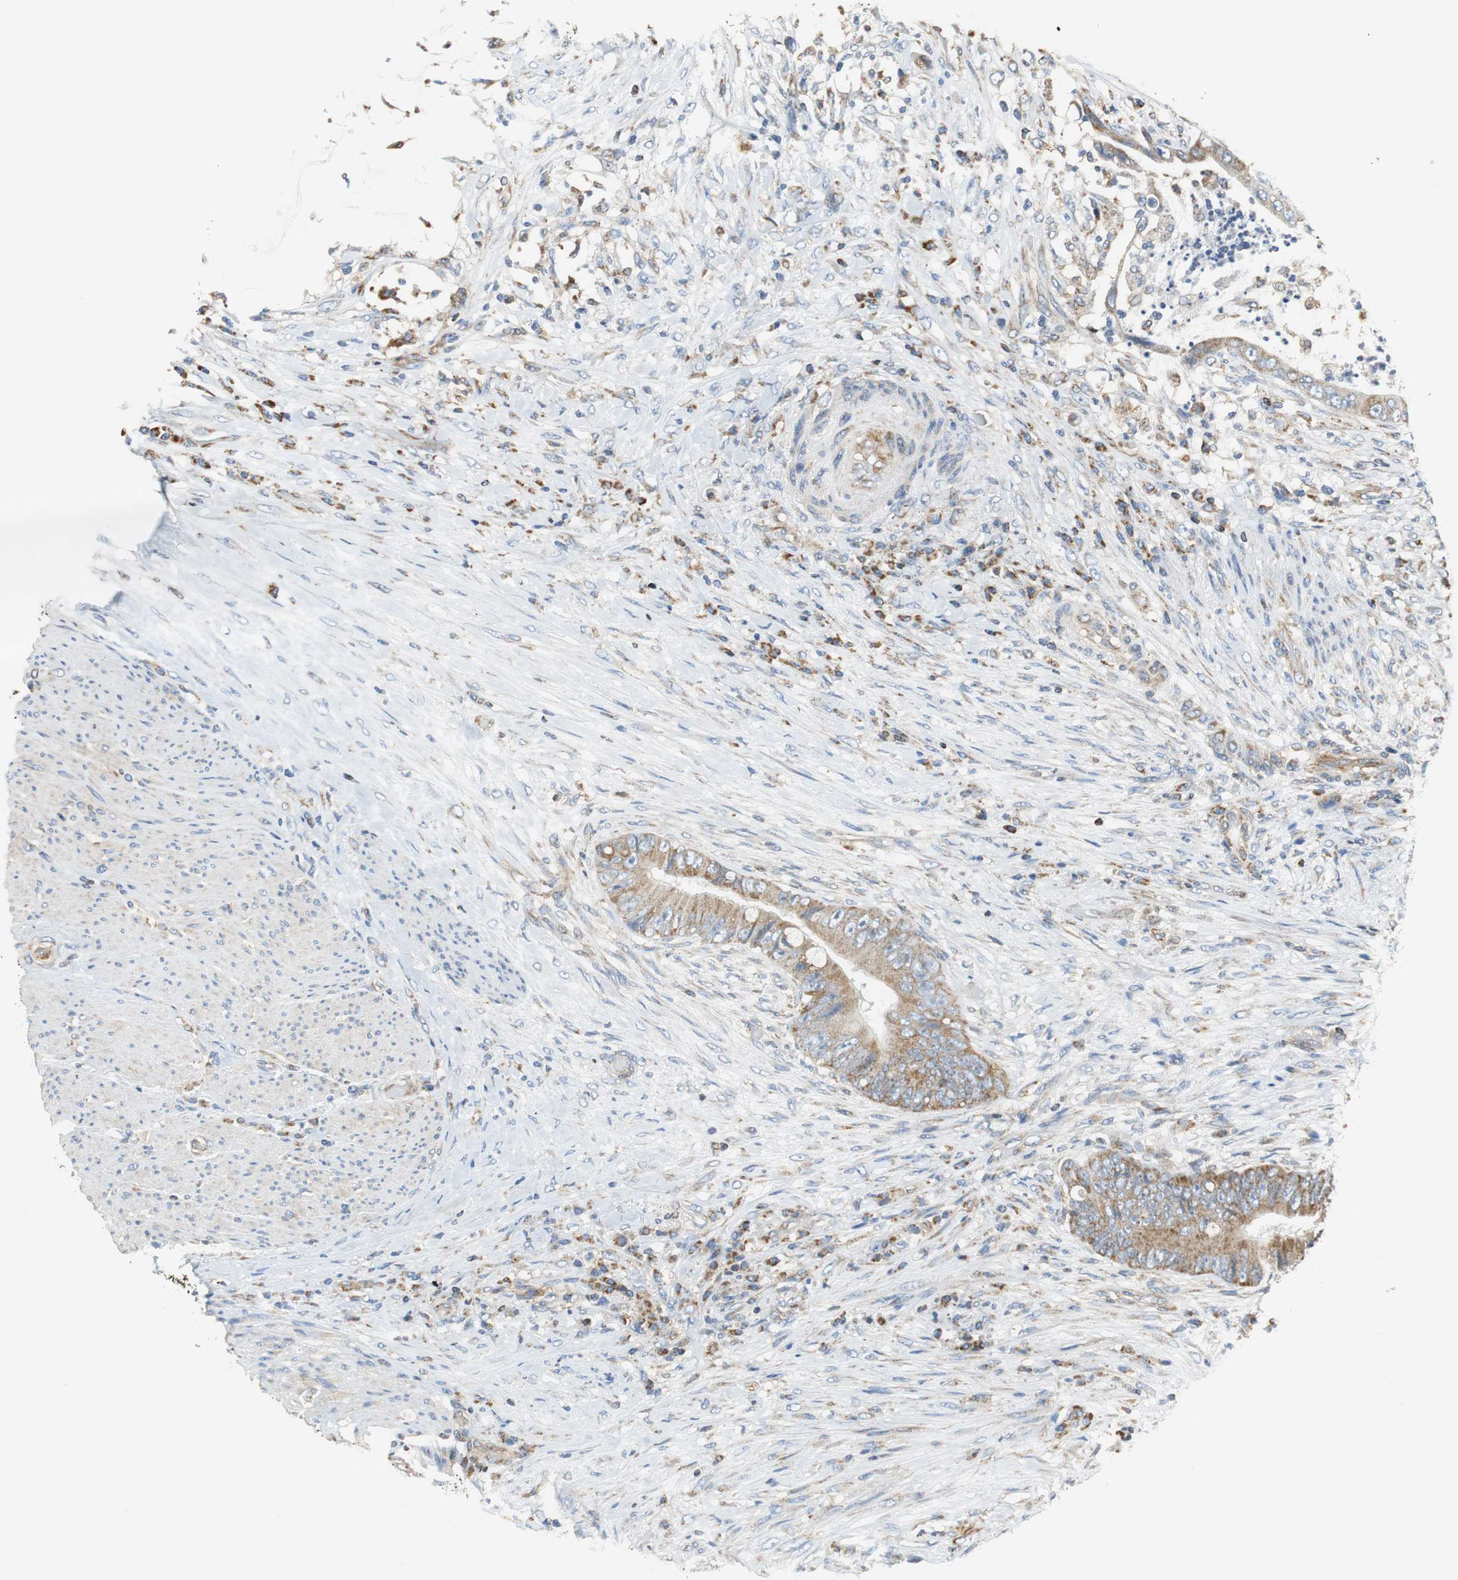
{"staining": {"intensity": "moderate", "quantity": ">75%", "location": "cytoplasmic/membranous"}, "tissue": "colorectal cancer", "cell_type": "Tumor cells", "image_type": "cancer", "snomed": [{"axis": "morphology", "description": "Adenocarcinoma, NOS"}, {"axis": "topography", "description": "Rectum"}], "caption": "High-power microscopy captured an immunohistochemistry histopathology image of colorectal cancer (adenocarcinoma), revealing moderate cytoplasmic/membranous positivity in approximately >75% of tumor cells.", "gene": "GSTK1", "patient": {"sex": "female", "age": 77}}